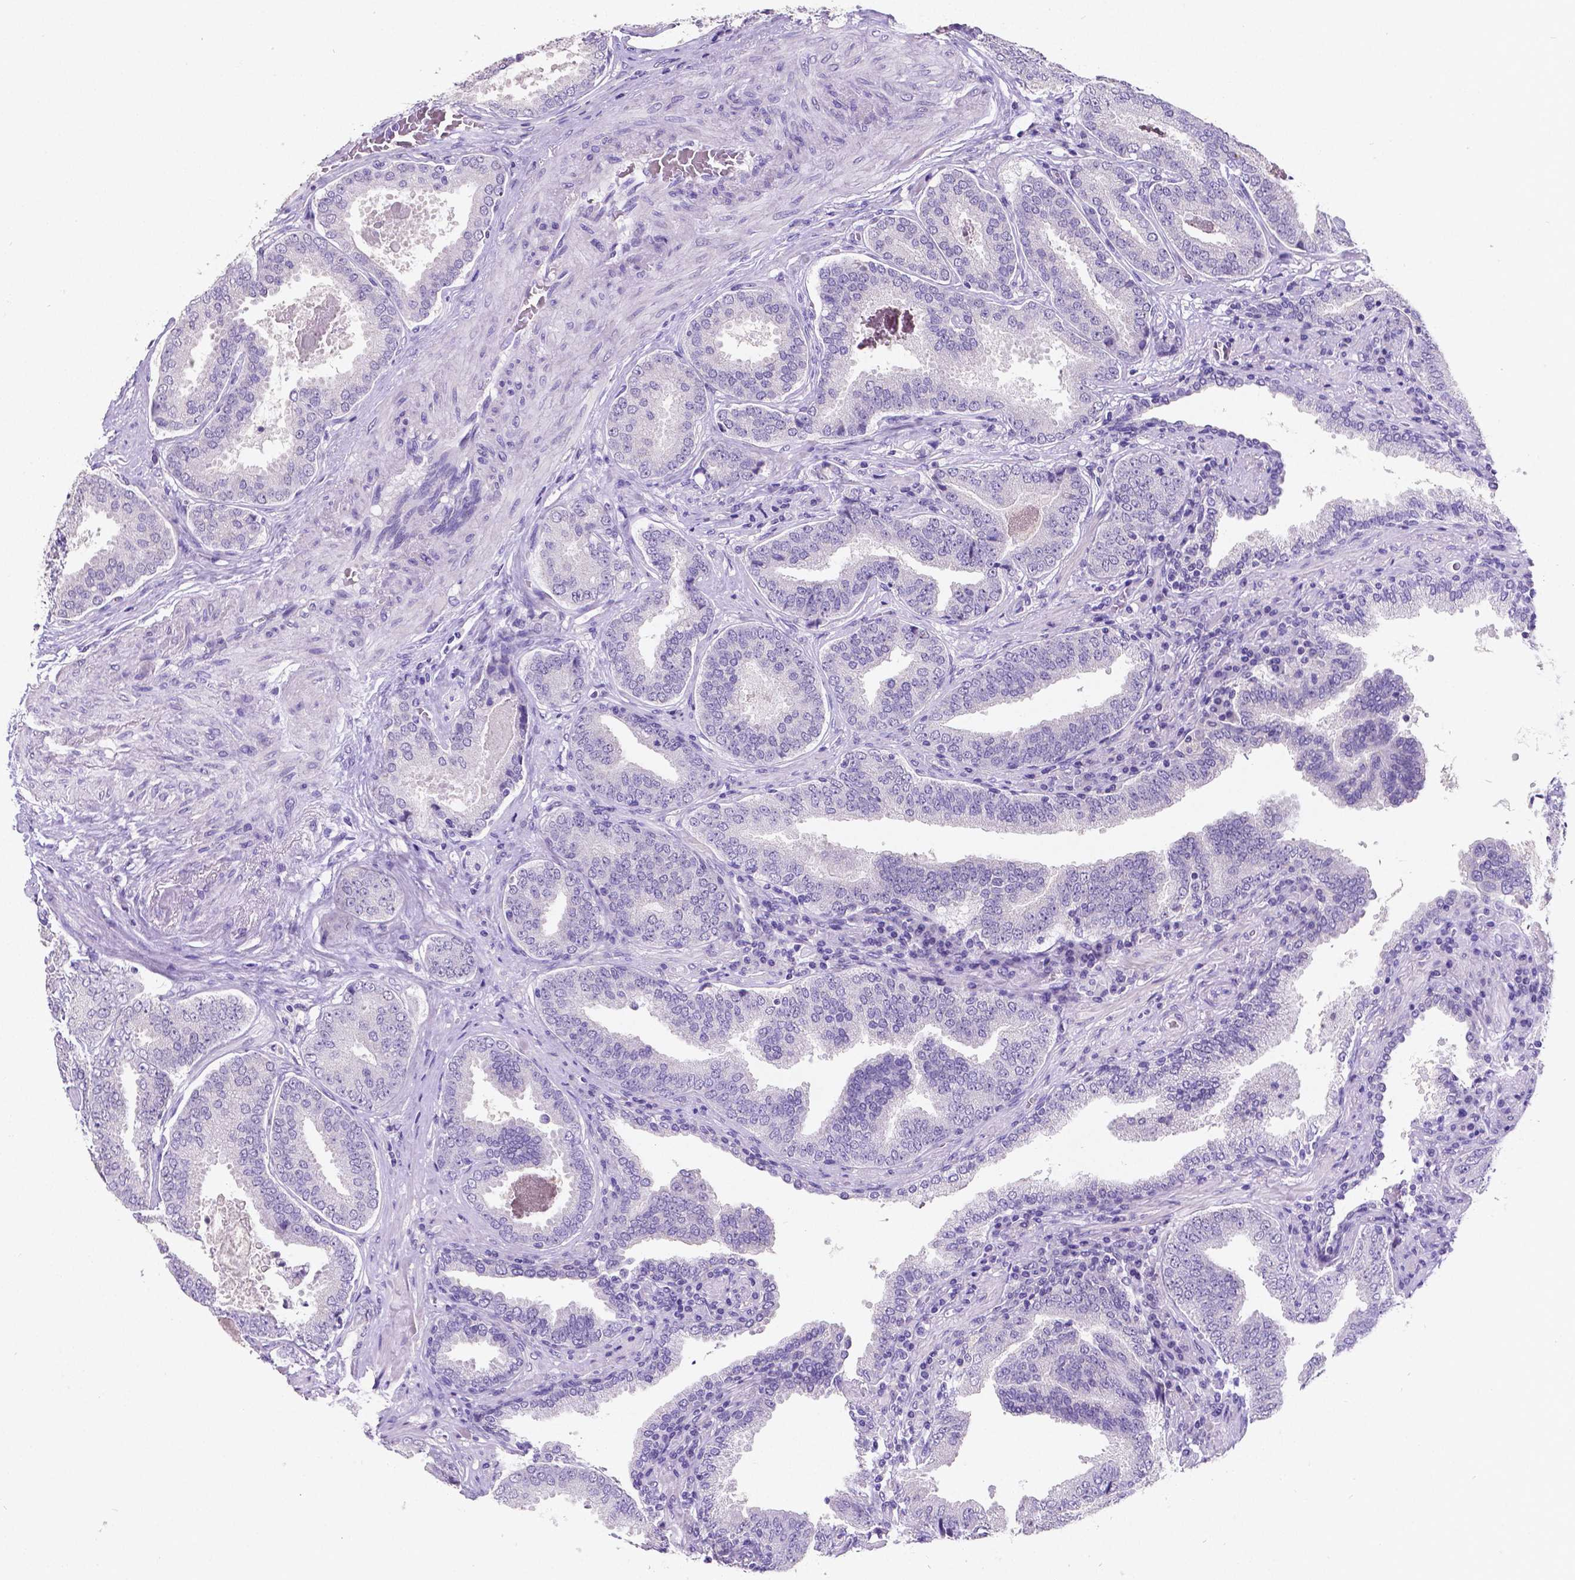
{"staining": {"intensity": "negative", "quantity": "none", "location": "none"}, "tissue": "prostate cancer", "cell_type": "Tumor cells", "image_type": "cancer", "snomed": [{"axis": "morphology", "description": "Adenocarcinoma, NOS"}, {"axis": "topography", "description": "Prostate"}], "caption": "Immunohistochemistry (IHC) of prostate adenocarcinoma shows no positivity in tumor cells.", "gene": "SATB2", "patient": {"sex": "male", "age": 64}}